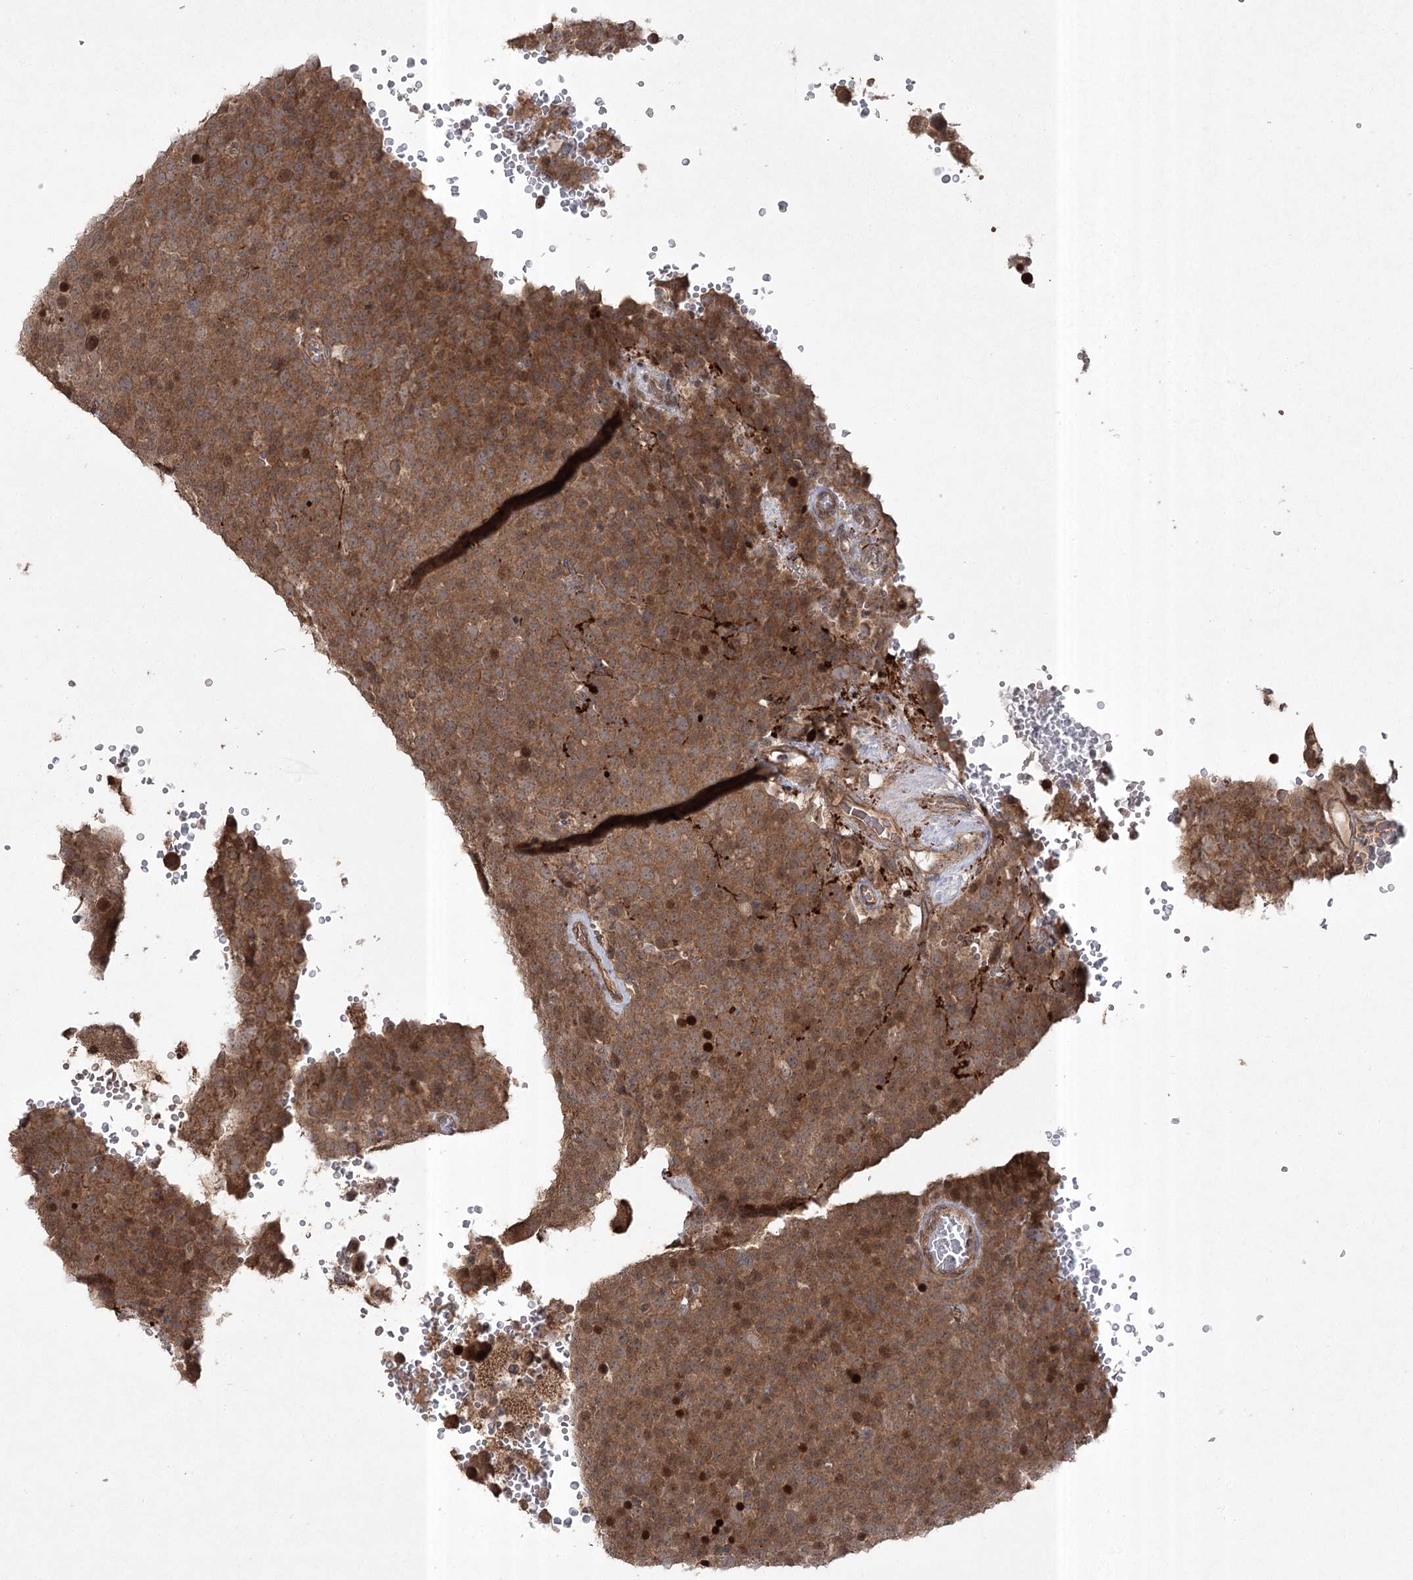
{"staining": {"intensity": "moderate", "quantity": ">75%", "location": "cytoplasmic/membranous"}, "tissue": "testis cancer", "cell_type": "Tumor cells", "image_type": "cancer", "snomed": [{"axis": "morphology", "description": "Seminoma, NOS"}, {"axis": "topography", "description": "Testis"}], "caption": "Testis cancer tissue displays moderate cytoplasmic/membranous expression in about >75% of tumor cells, visualized by immunohistochemistry.", "gene": "CPLANE1", "patient": {"sex": "male", "age": 71}}